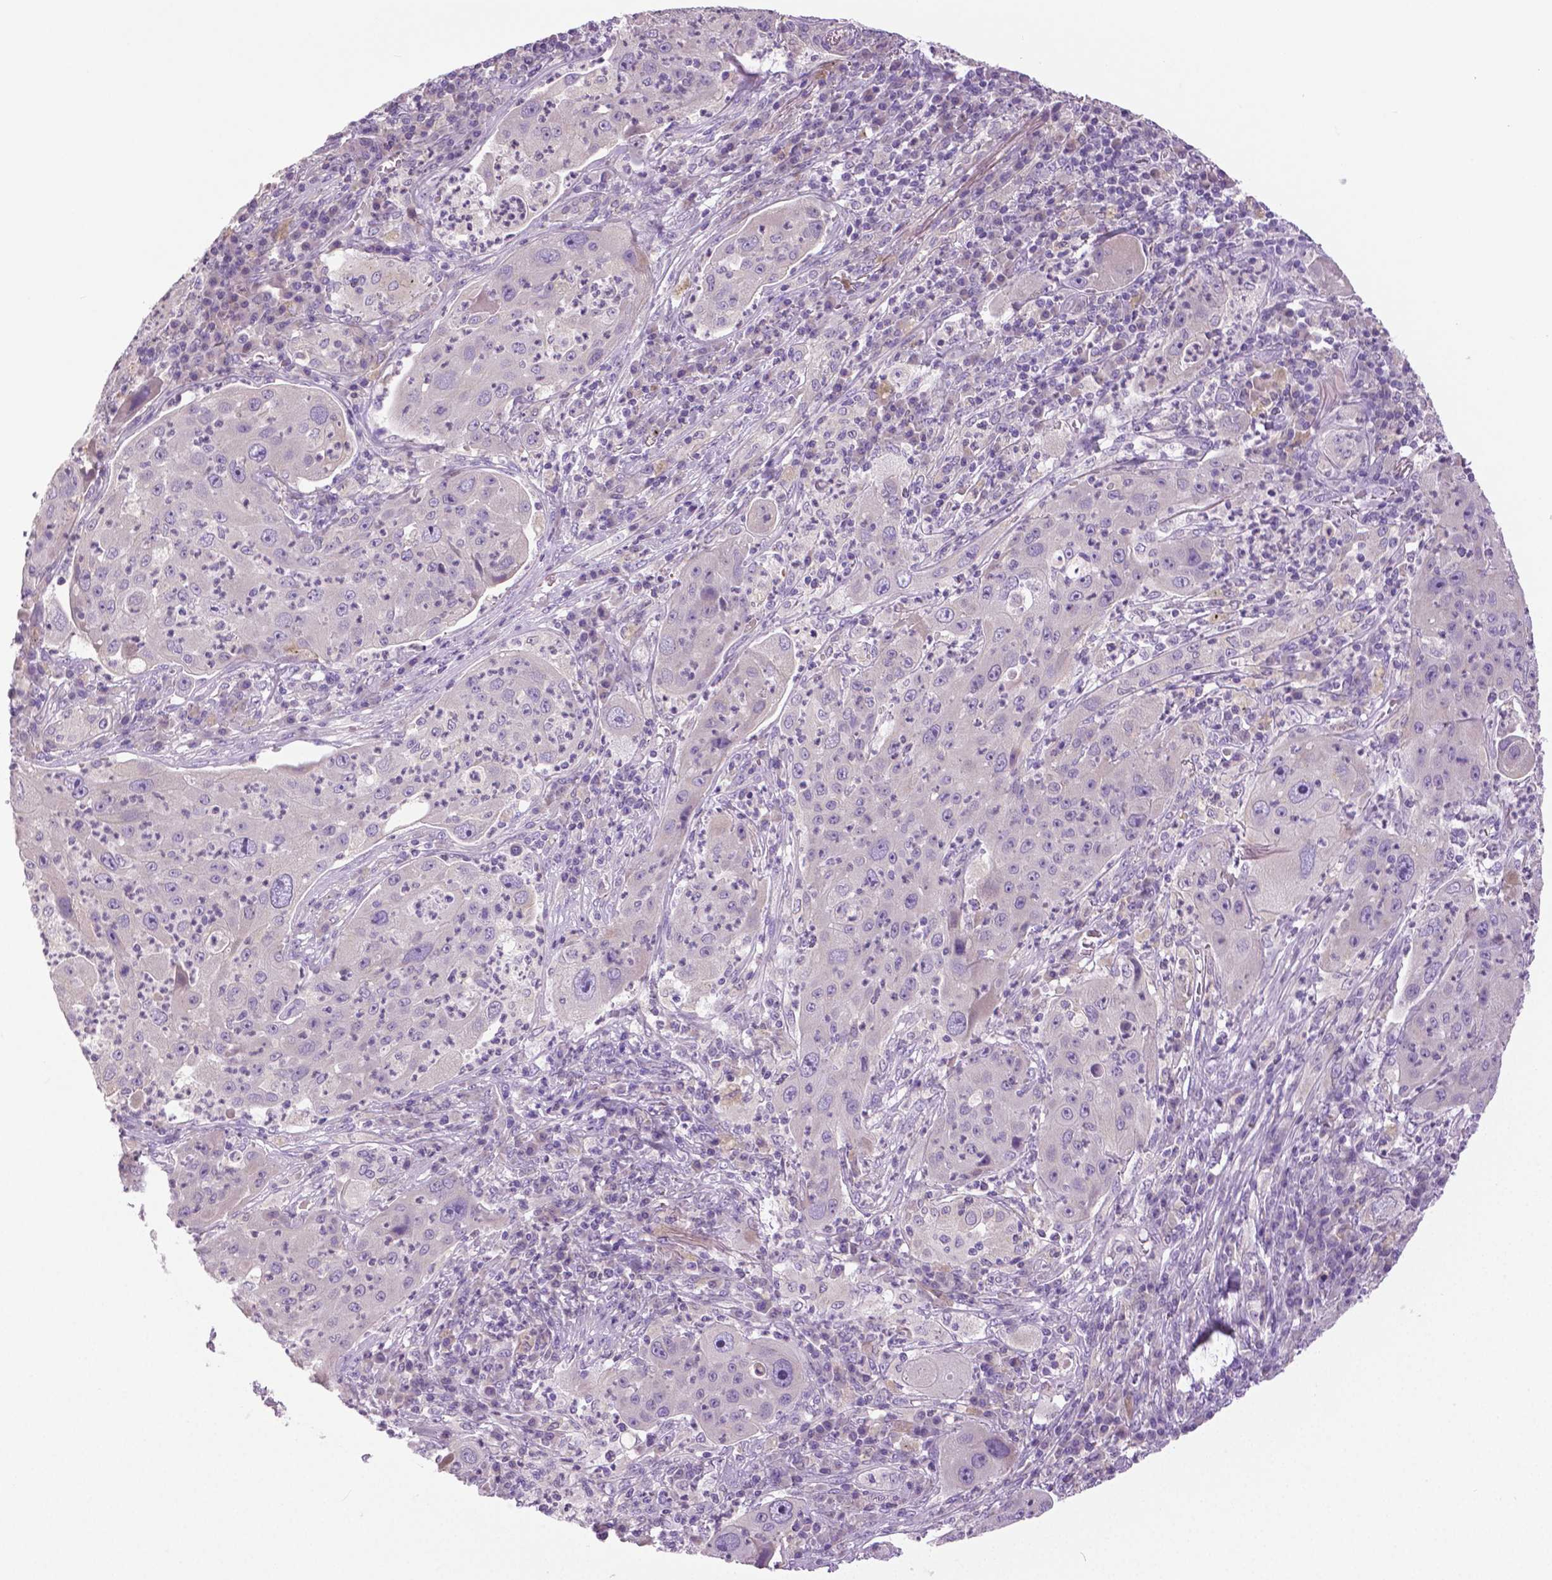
{"staining": {"intensity": "negative", "quantity": "none", "location": "none"}, "tissue": "lung cancer", "cell_type": "Tumor cells", "image_type": "cancer", "snomed": [{"axis": "morphology", "description": "Squamous cell carcinoma, NOS"}, {"axis": "topography", "description": "Lung"}], "caption": "A high-resolution photomicrograph shows immunohistochemistry staining of lung cancer, which shows no significant expression in tumor cells.", "gene": "DNAH12", "patient": {"sex": "female", "age": 59}}